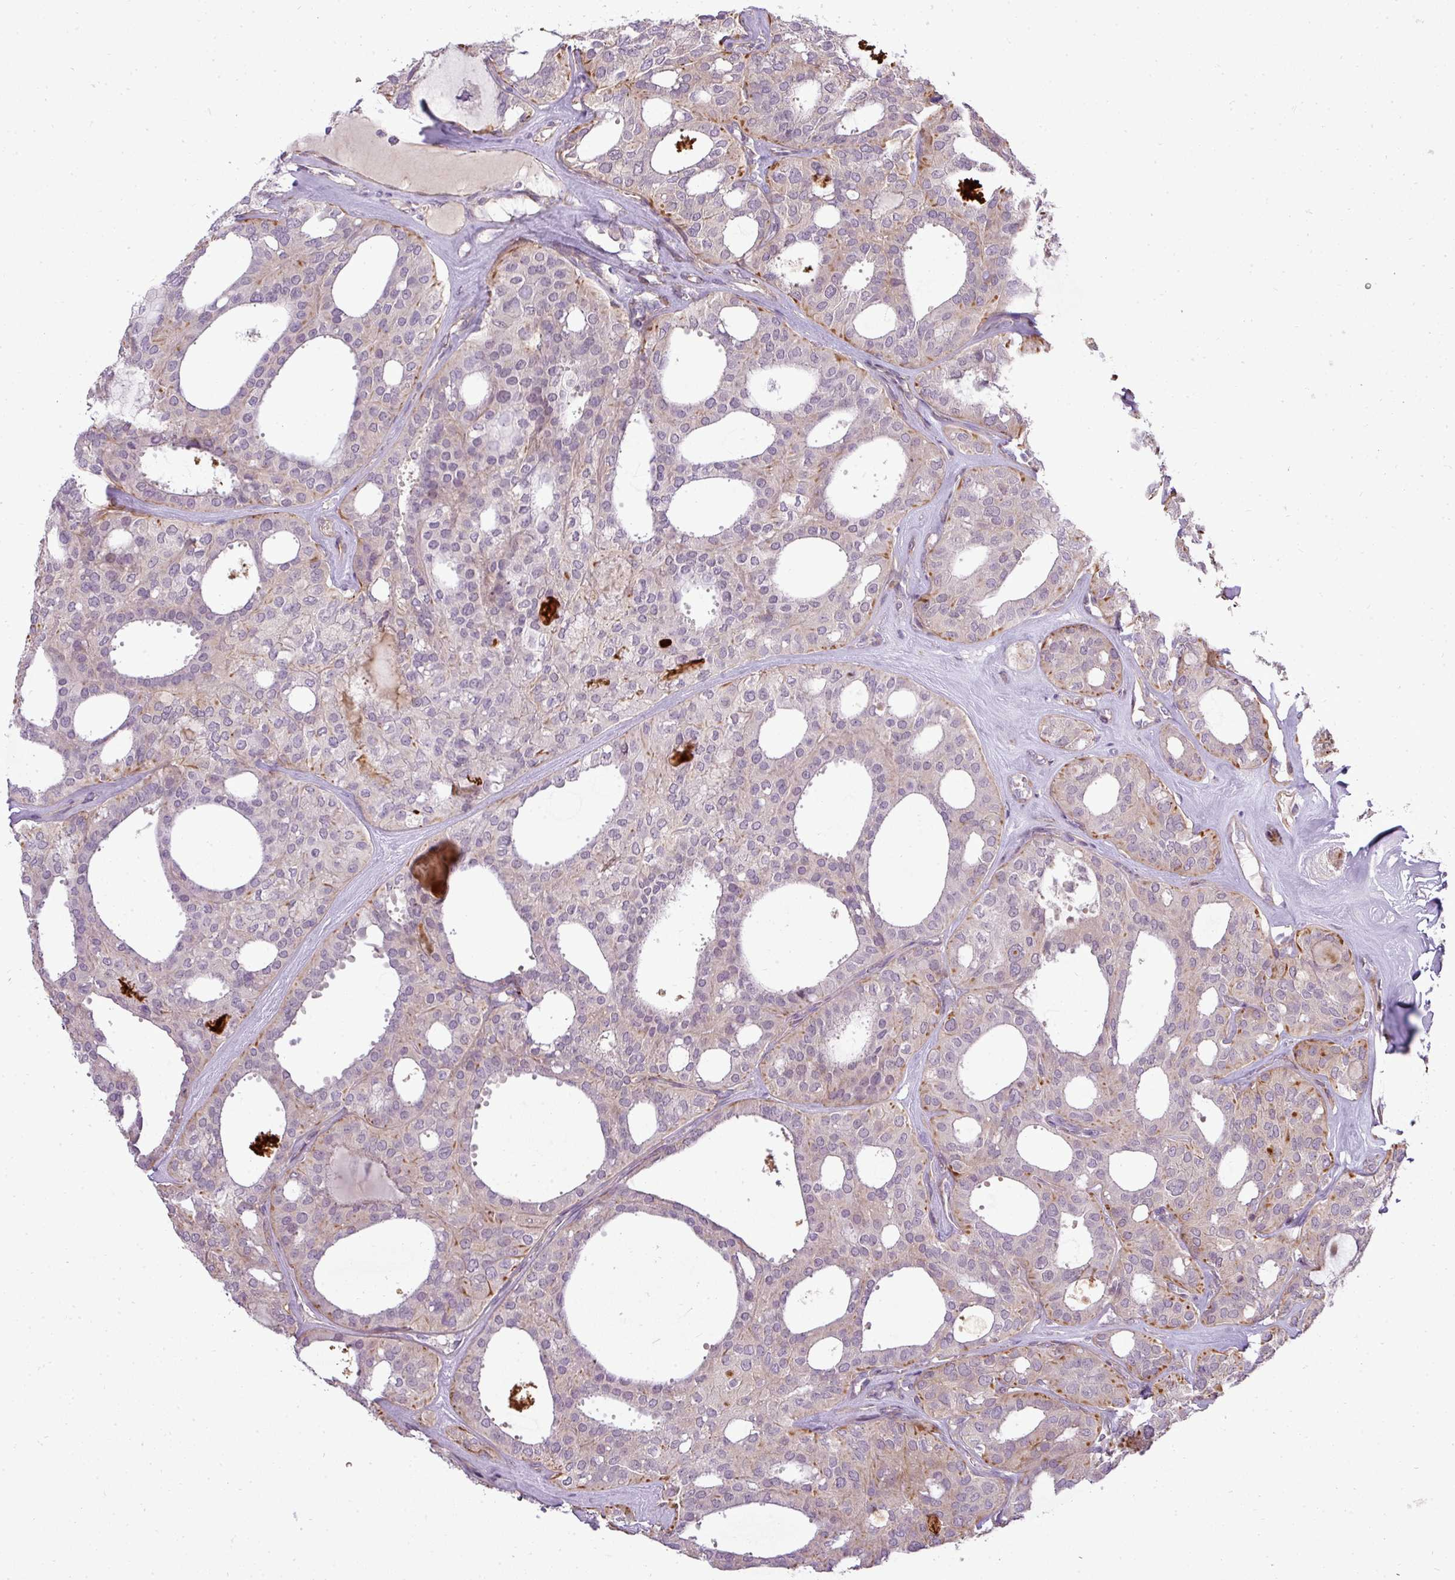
{"staining": {"intensity": "negative", "quantity": "none", "location": "none"}, "tissue": "thyroid cancer", "cell_type": "Tumor cells", "image_type": "cancer", "snomed": [{"axis": "morphology", "description": "Follicular adenoma carcinoma, NOS"}, {"axis": "topography", "description": "Thyroid gland"}], "caption": "Thyroid cancer stained for a protein using immunohistochemistry reveals no positivity tumor cells.", "gene": "PDRG1", "patient": {"sex": "male", "age": 75}}